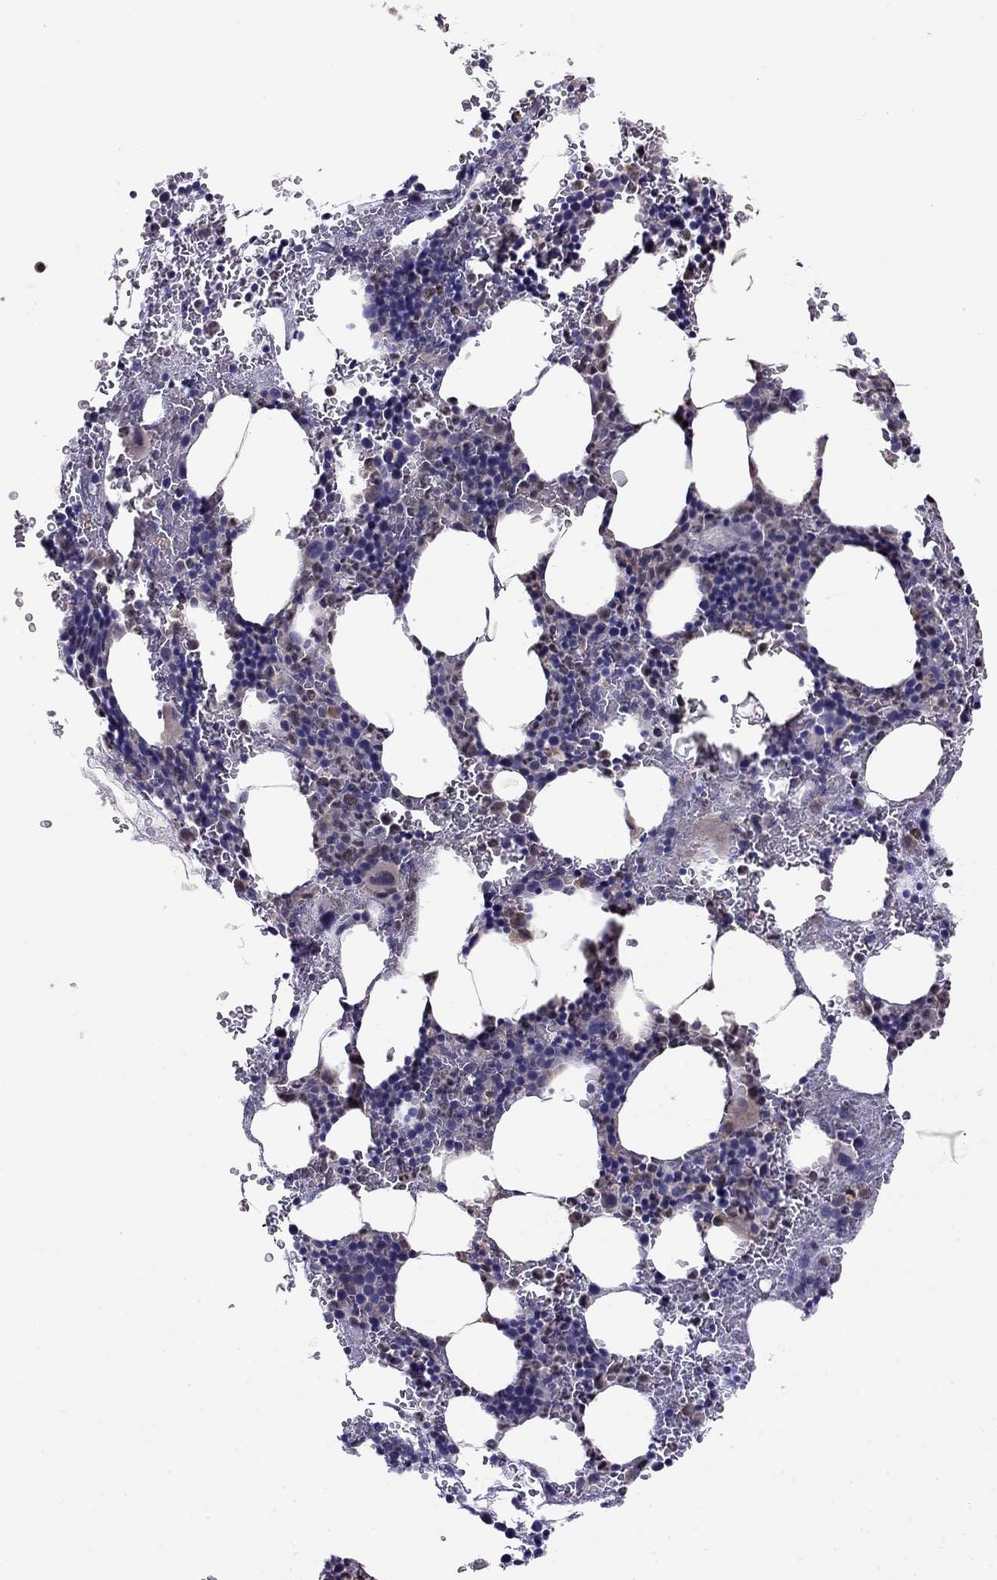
{"staining": {"intensity": "negative", "quantity": "none", "location": "none"}, "tissue": "bone marrow", "cell_type": "Hematopoietic cells", "image_type": "normal", "snomed": [{"axis": "morphology", "description": "Normal tissue, NOS"}, {"axis": "topography", "description": "Bone marrow"}], "caption": "A micrograph of bone marrow stained for a protein reveals no brown staining in hematopoietic cells.", "gene": "LRRC39", "patient": {"sex": "male", "age": 77}}